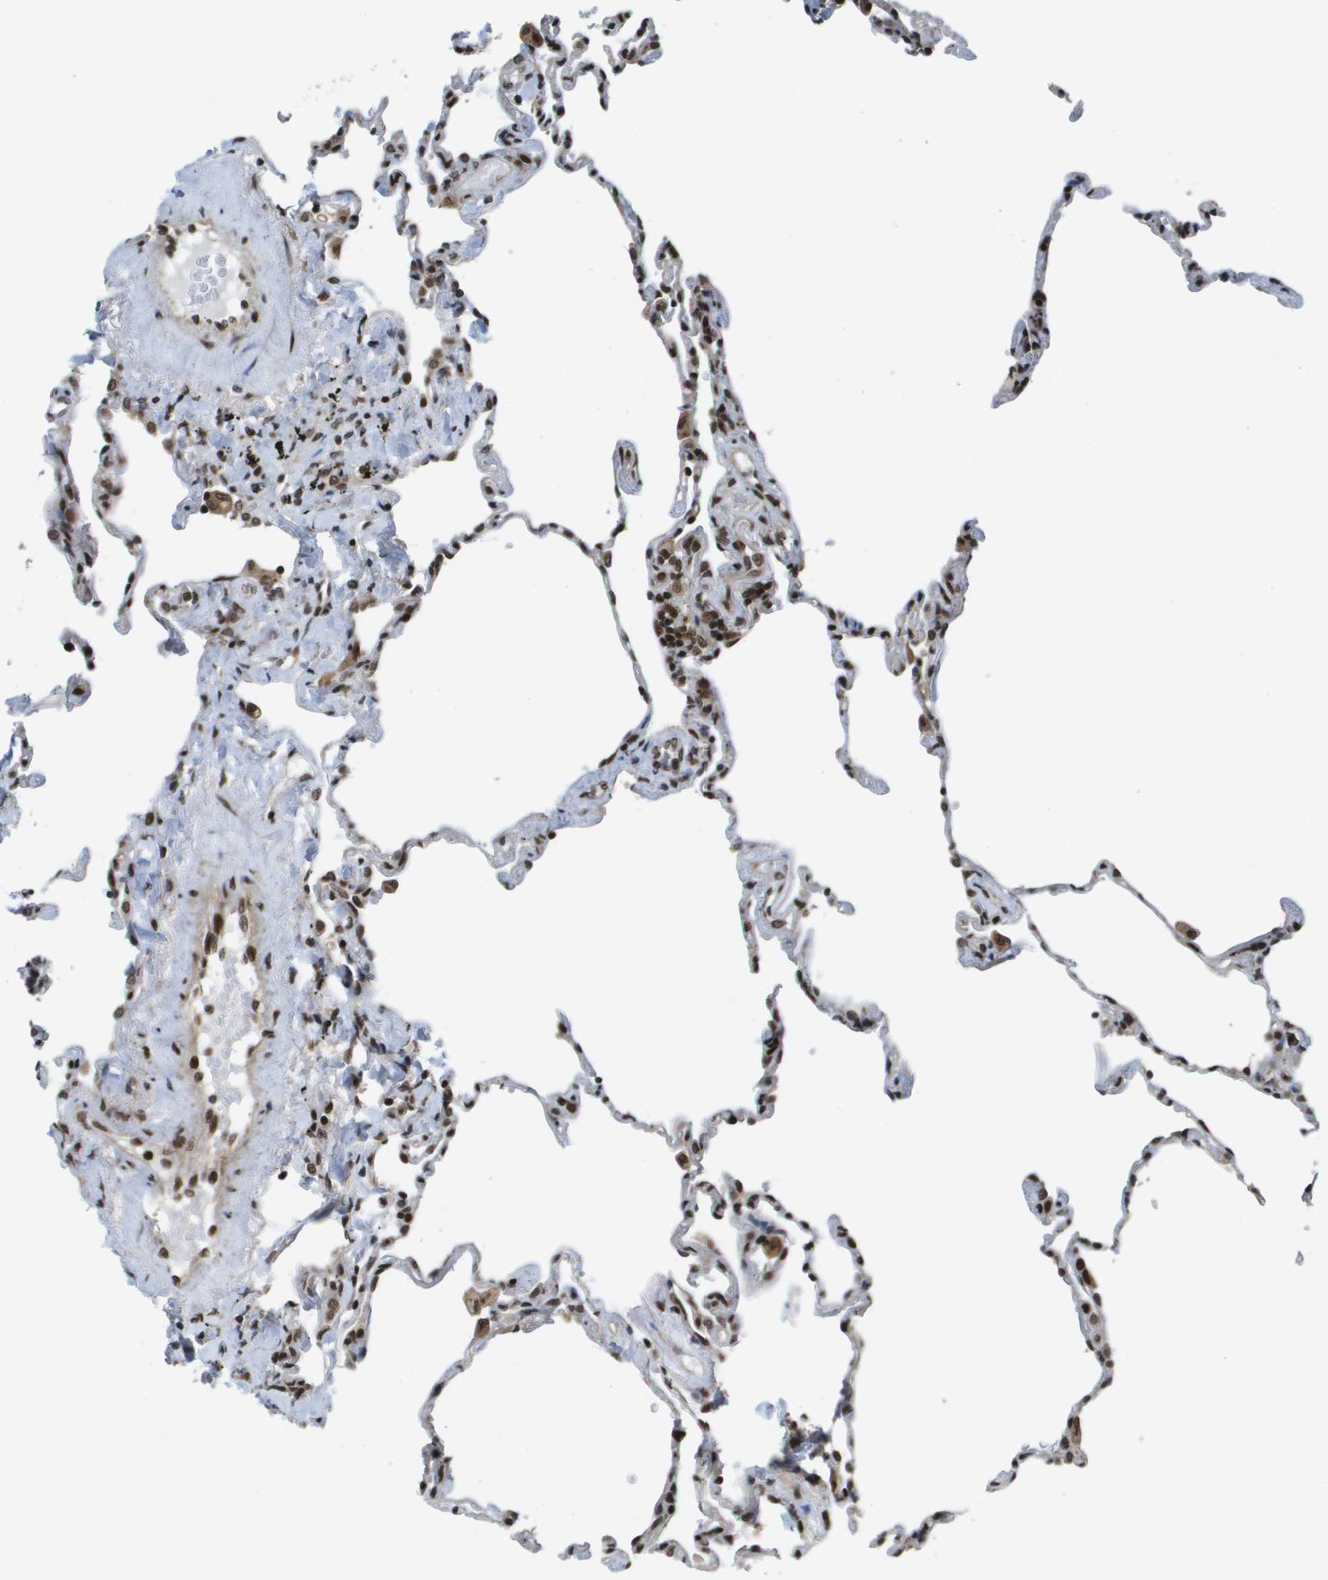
{"staining": {"intensity": "strong", "quantity": ">75%", "location": "nuclear"}, "tissue": "lung", "cell_type": "Alveolar cells", "image_type": "normal", "snomed": [{"axis": "morphology", "description": "Normal tissue, NOS"}, {"axis": "topography", "description": "Lung"}], "caption": "Immunohistochemistry (IHC) of benign human lung demonstrates high levels of strong nuclear expression in about >75% of alveolar cells.", "gene": "RECQL4", "patient": {"sex": "male", "age": 59}}